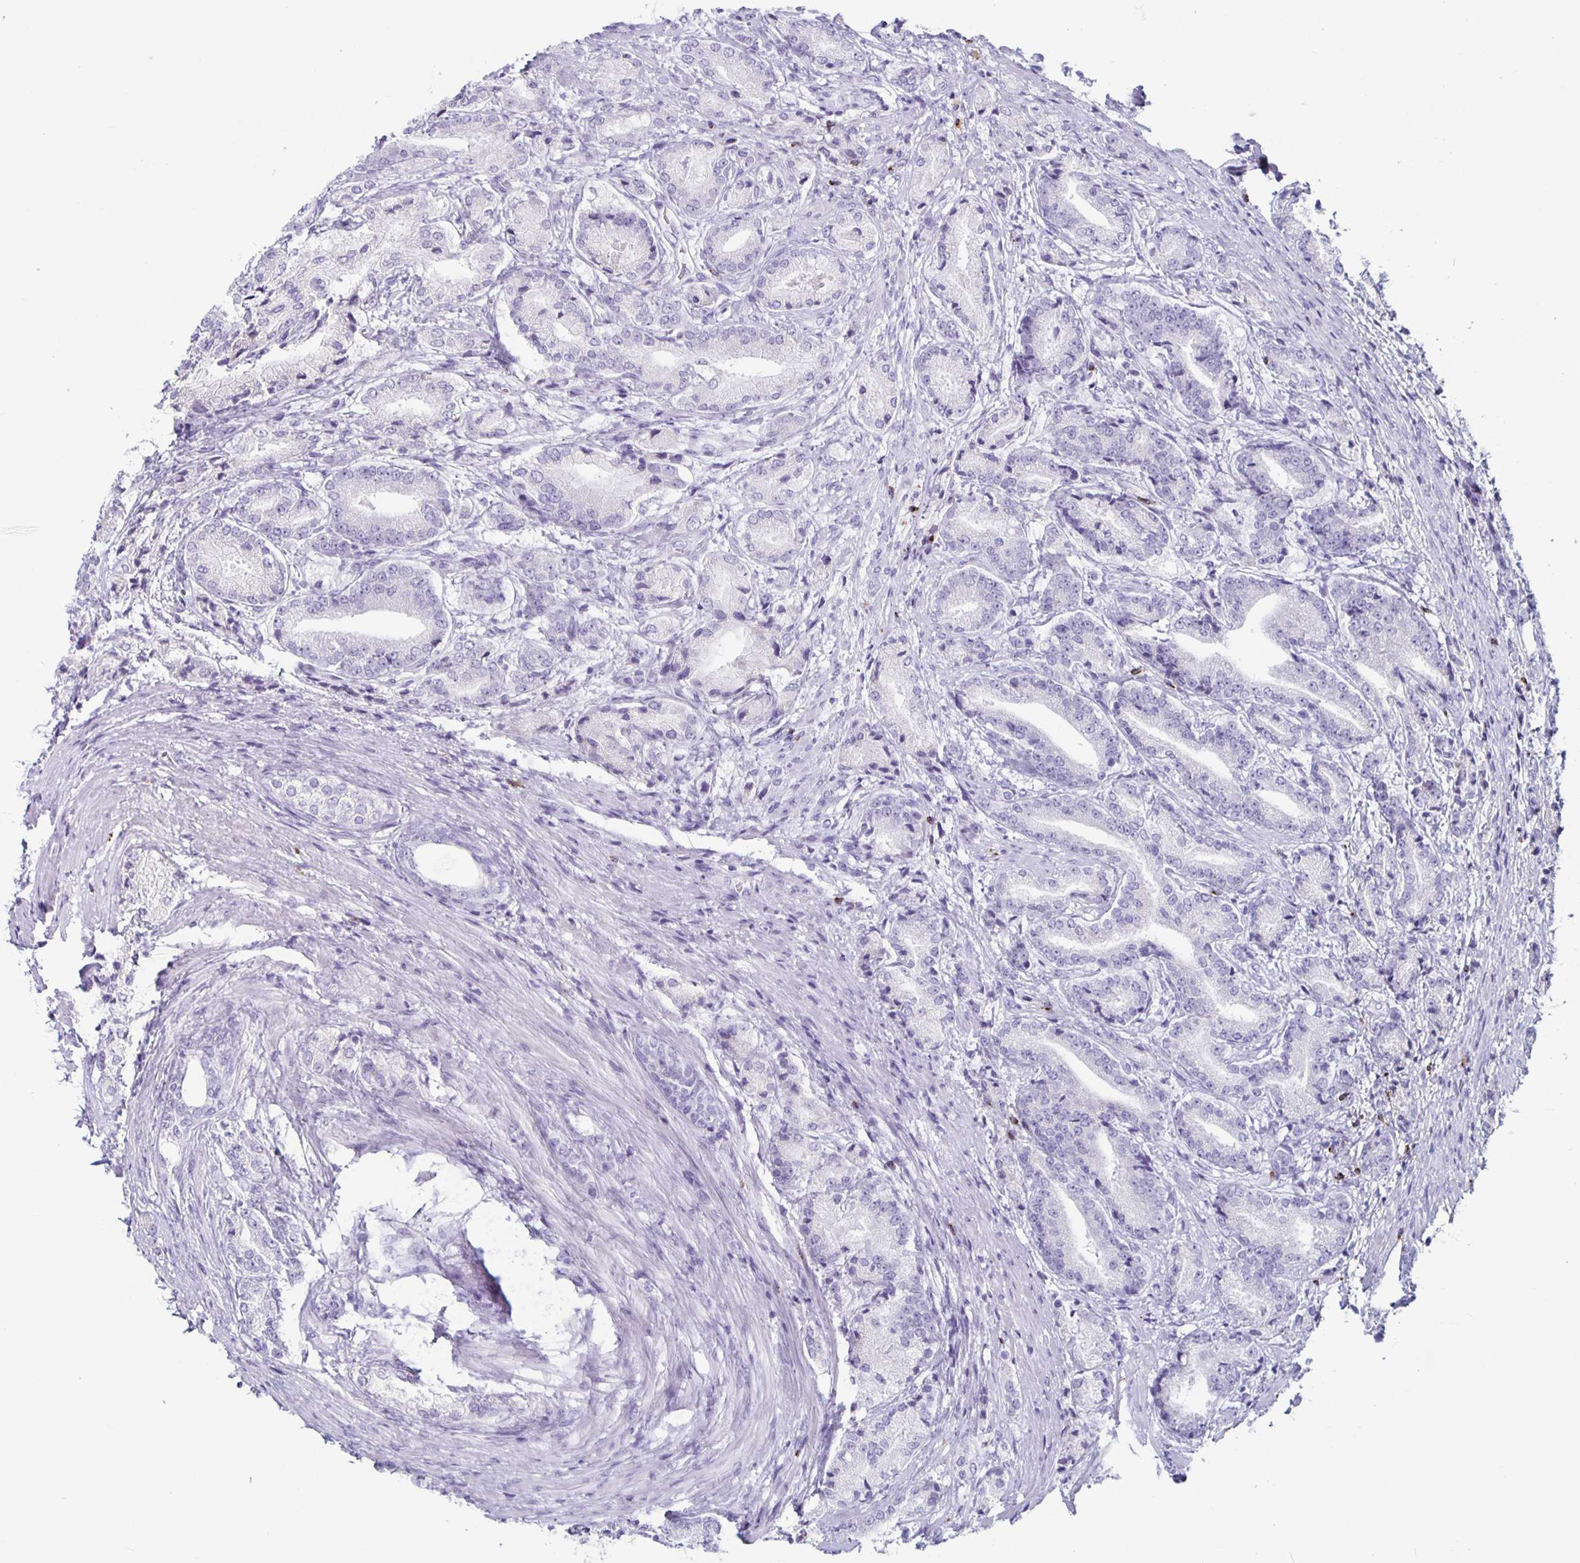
{"staining": {"intensity": "negative", "quantity": "none", "location": "none"}, "tissue": "prostate cancer", "cell_type": "Tumor cells", "image_type": "cancer", "snomed": [{"axis": "morphology", "description": "Adenocarcinoma, High grade"}, {"axis": "topography", "description": "Prostate and seminal vesicle, NOS"}], "caption": "Human prostate cancer stained for a protein using IHC shows no staining in tumor cells.", "gene": "GZMK", "patient": {"sex": "male", "age": 61}}